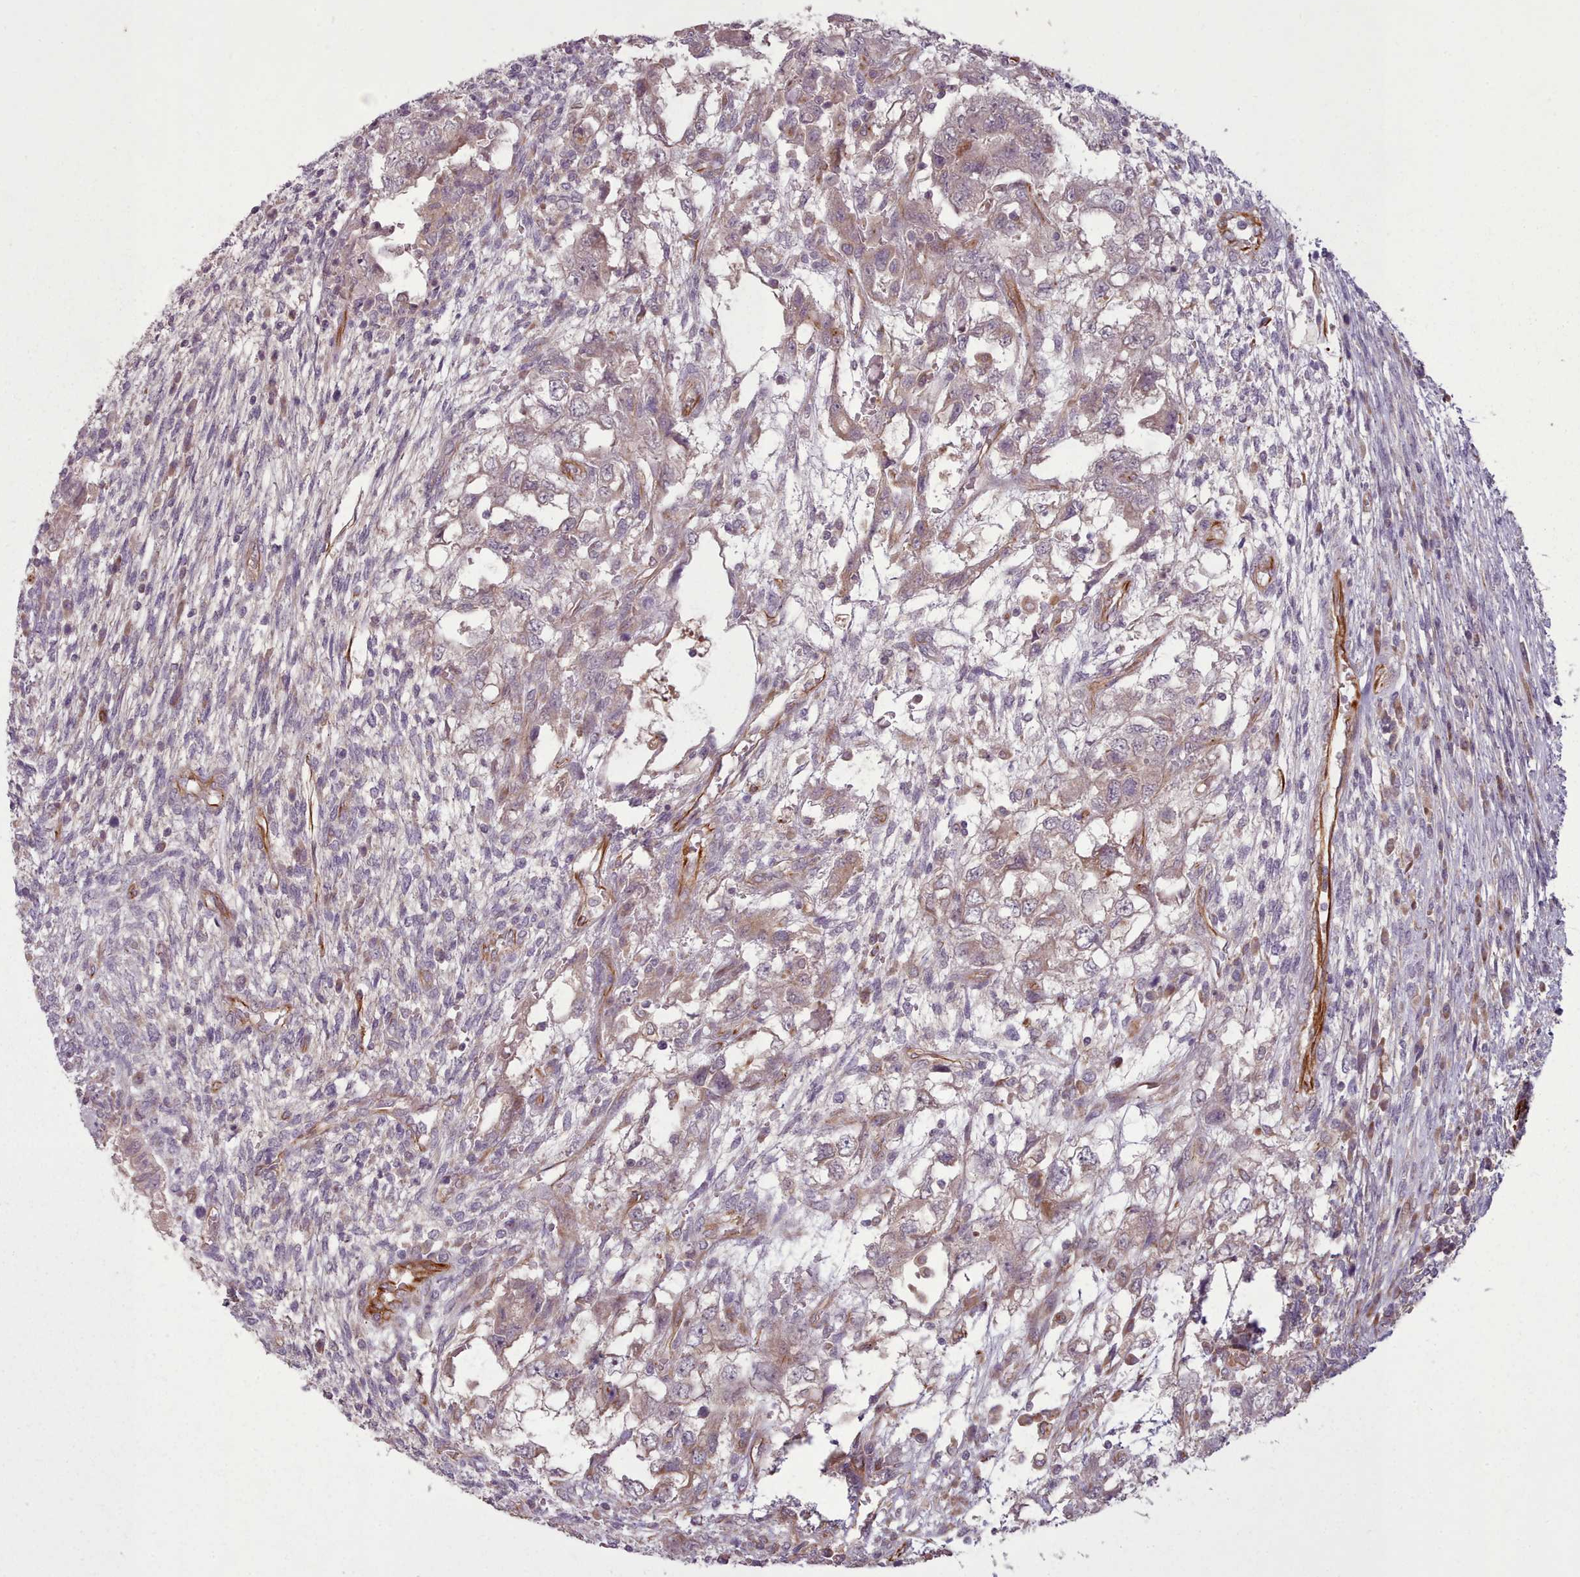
{"staining": {"intensity": "weak", "quantity": "<25%", "location": "cytoplasmic/membranous"}, "tissue": "testis cancer", "cell_type": "Tumor cells", "image_type": "cancer", "snomed": [{"axis": "morphology", "description": "Carcinoma, Embryonal, NOS"}, {"axis": "topography", "description": "Testis"}], "caption": "Immunohistochemistry (IHC) of testis cancer (embryonal carcinoma) exhibits no staining in tumor cells.", "gene": "GBGT1", "patient": {"sex": "male", "age": 26}}